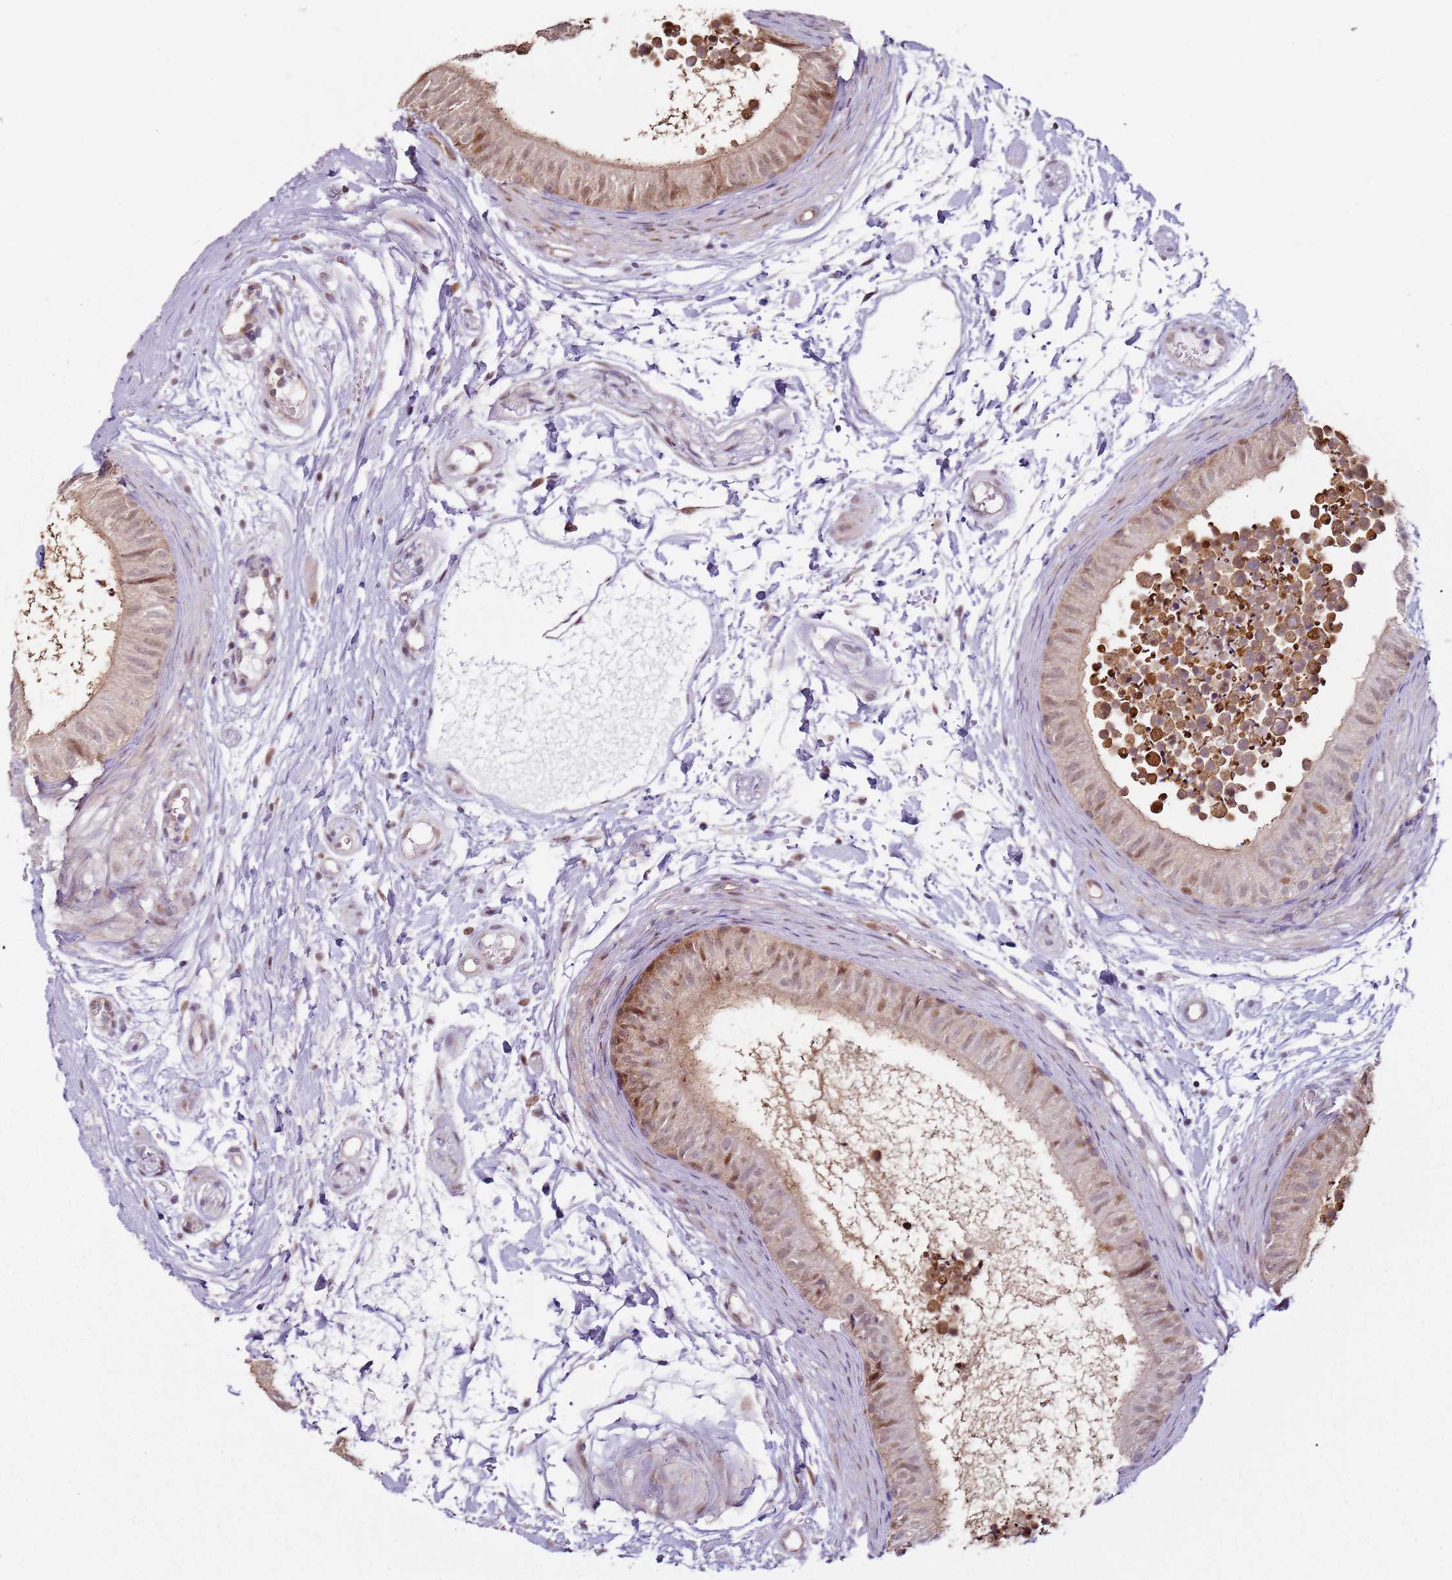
{"staining": {"intensity": "moderate", "quantity": "<25%", "location": "nuclear"}, "tissue": "epididymis", "cell_type": "Glandular cells", "image_type": "normal", "snomed": [{"axis": "morphology", "description": "Normal tissue, NOS"}, {"axis": "topography", "description": "Epididymis"}], "caption": "IHC (DAB) staining of unremarkable human epididymis shows moderate nuclear protein staining in about <25% of glandular cells.", "gene": "PSMD4", "patient": {"sex": "male", "age": 15}}